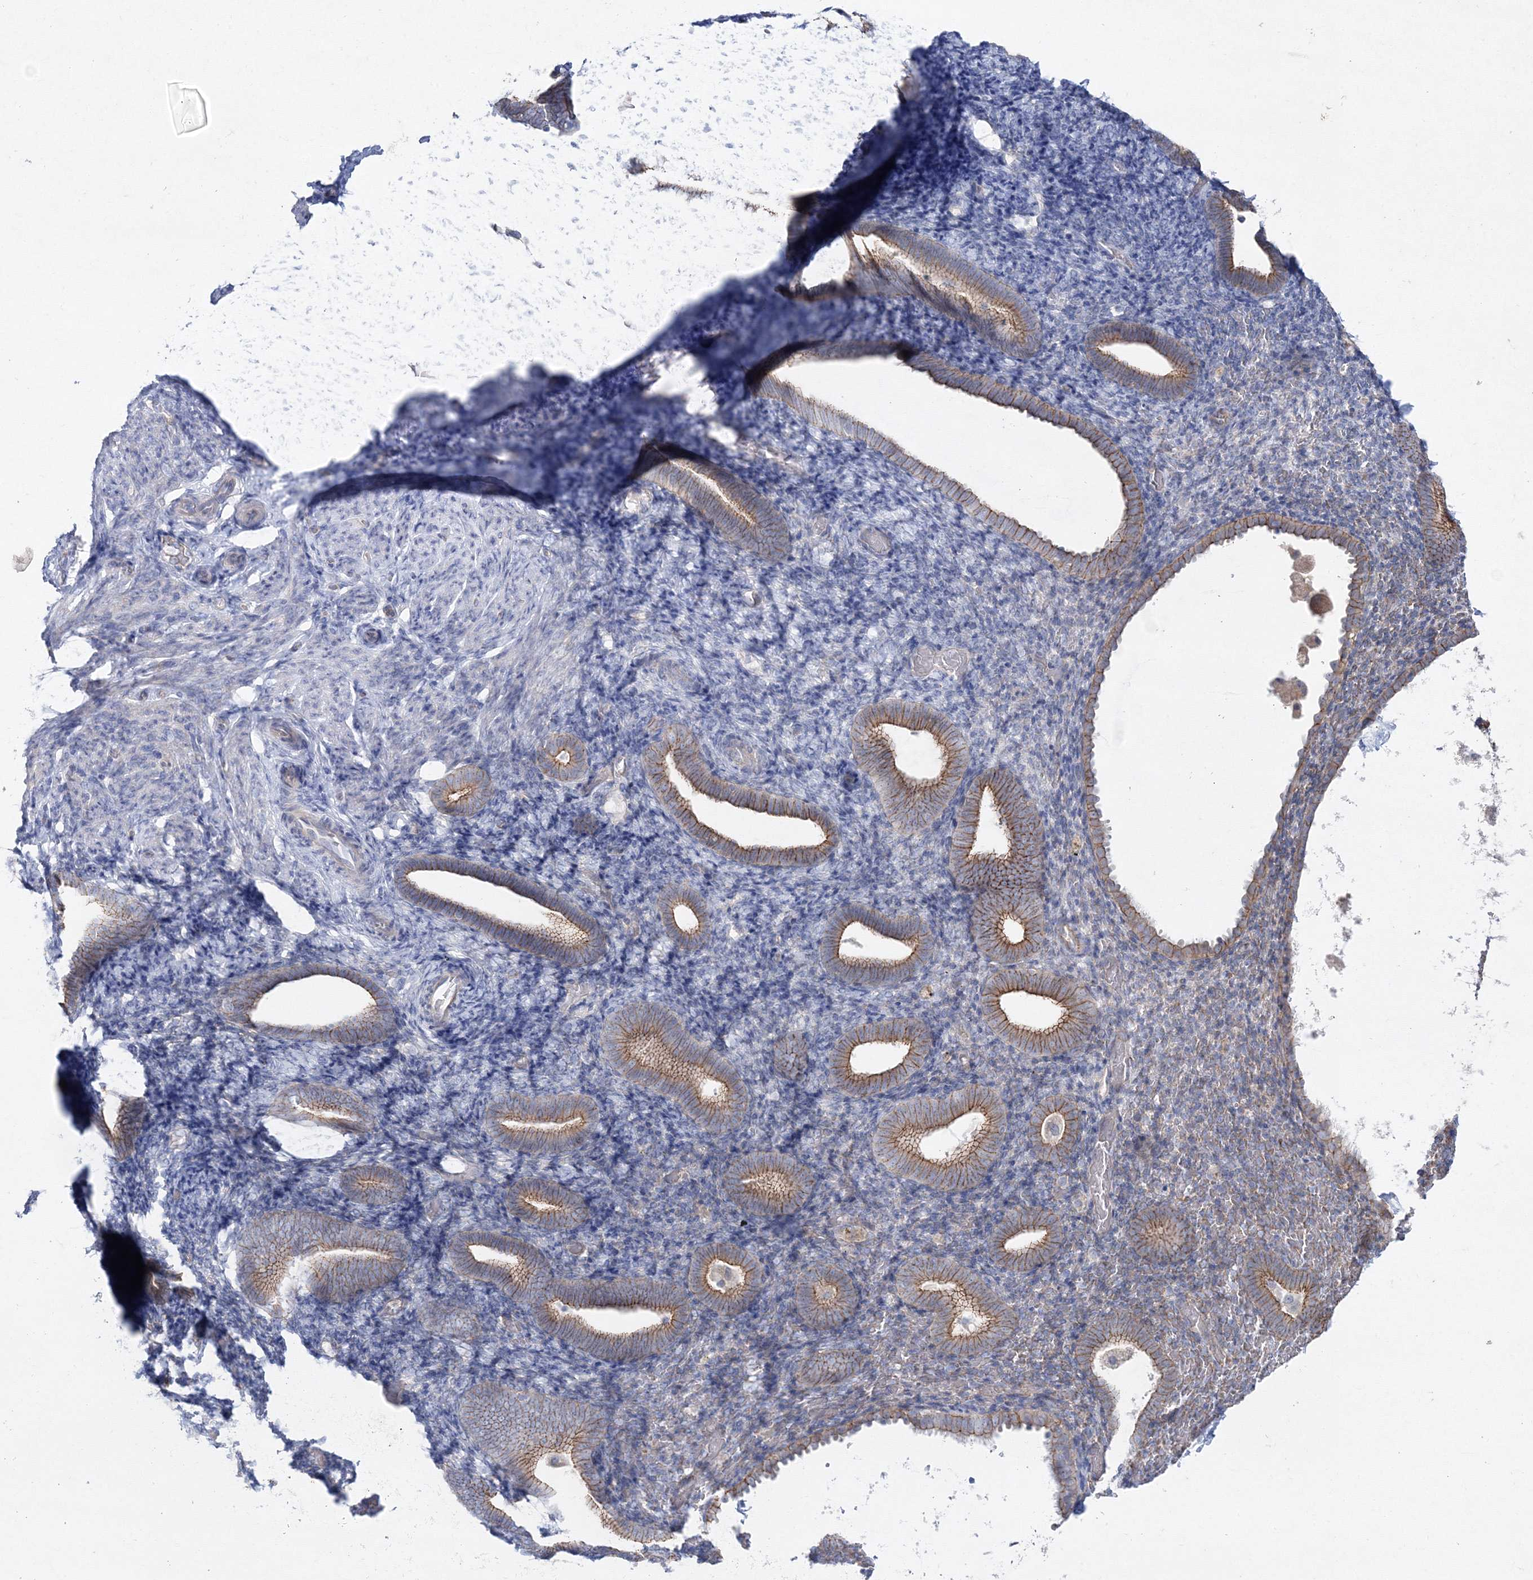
{"staining": {"intensity": "negative", "quantity": "none", "location": "none"}, "tissue": "endometrium", "cell_type": "Cells in endometrial stroma", "image_type": "normal", "snomed": [{"axis": "morphology", "description": "Normal tissue, NOS"}, {"axis": "topography", "description": "Endometrium"}], "caption": "The IHC image has no significant expression in cells in endometrial stroma of endometrium. (Brightfield microscopy of DAB (3,3'-diaminobenzidine) immunohistochemistry at high magnification).", "gene": "NAA40", "patient": {"sex": "female", "age": 51}}